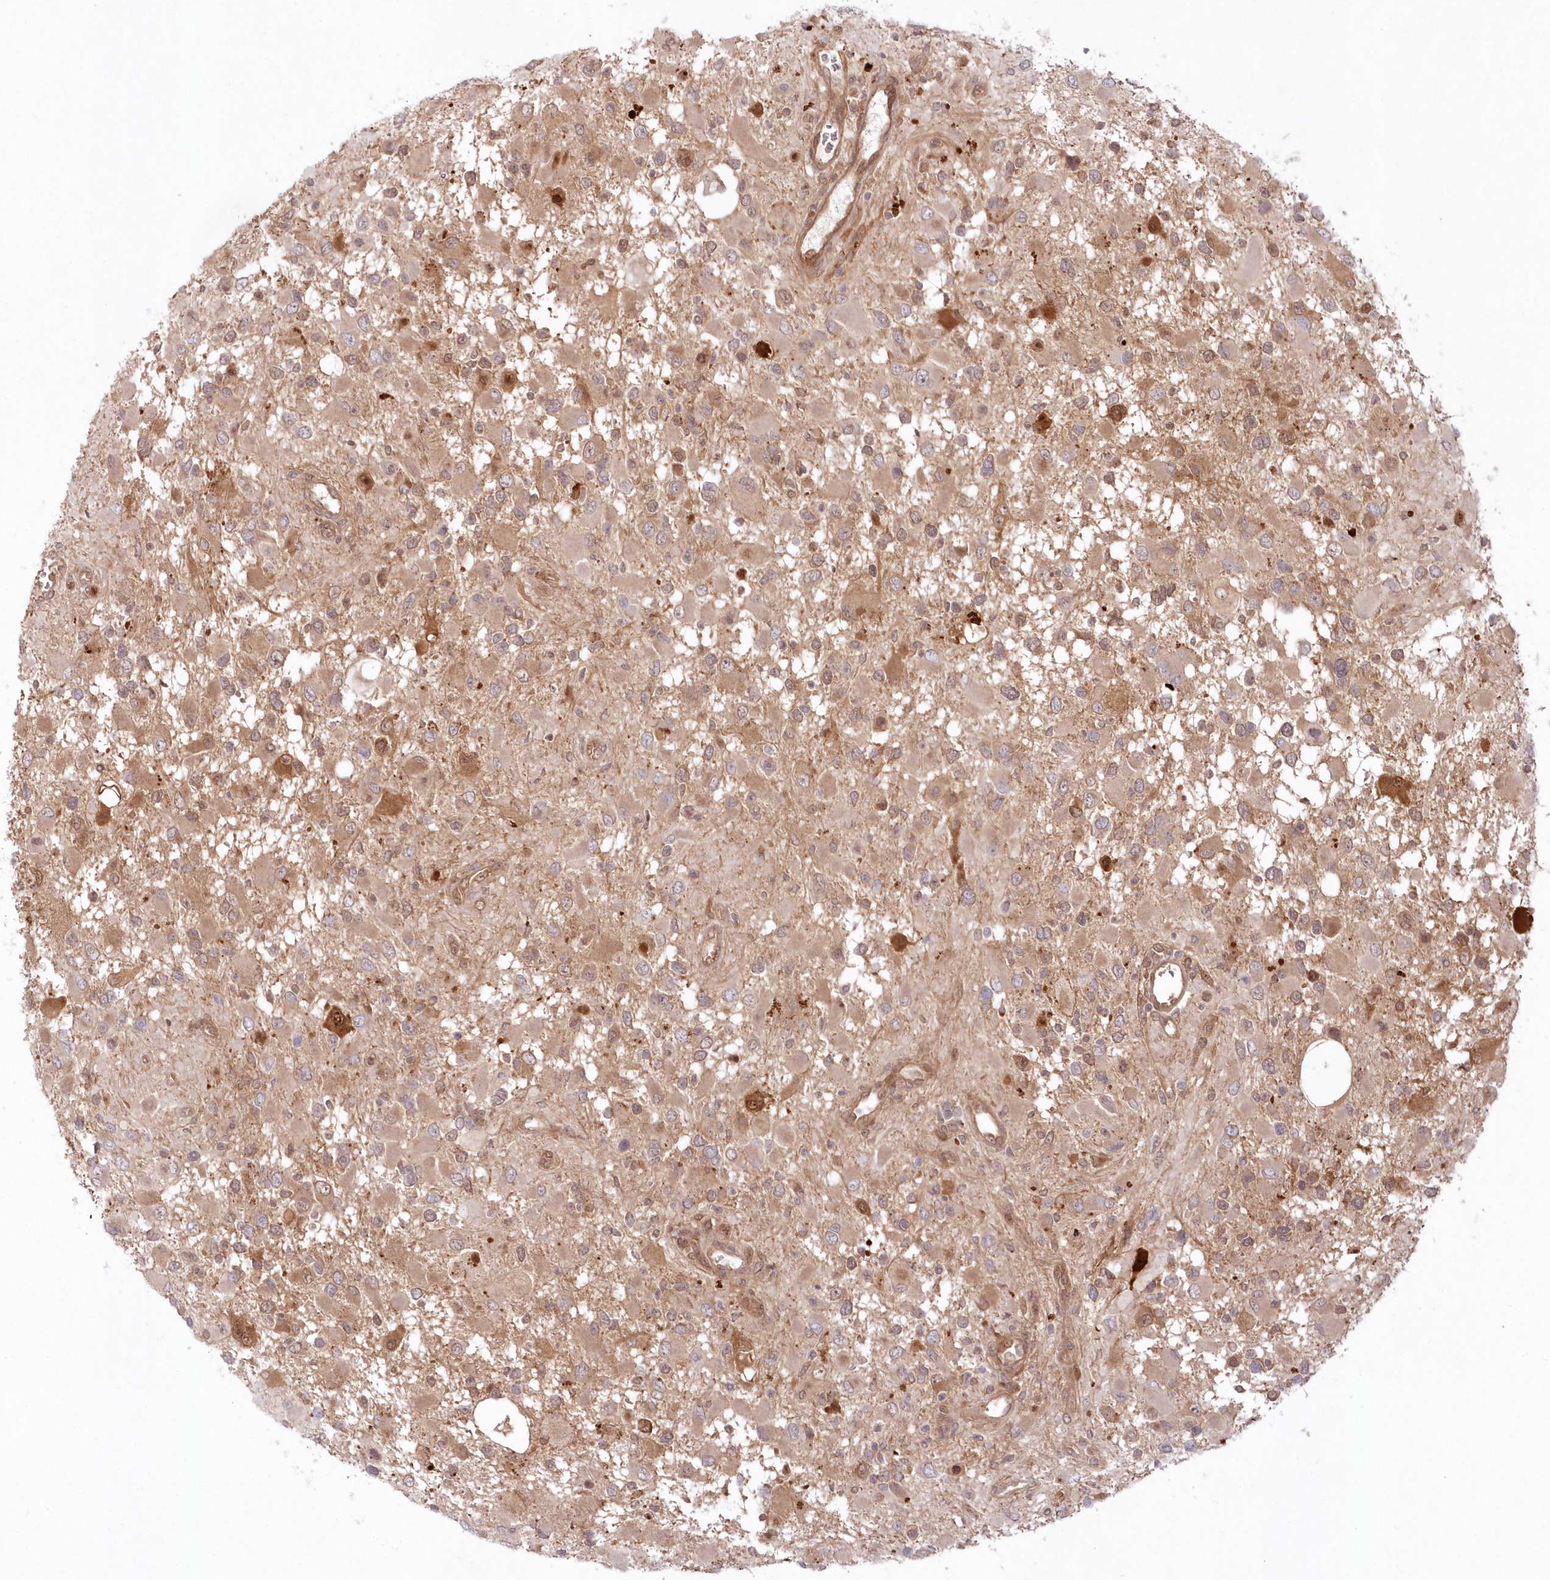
{"staining": {"intensity": "weak", "quantity": "25%-75%", "location": "cytoplasmic/membranous,nuclear"}, "tissue": "glioma", "cell_type": "Tumor cells", "image_type": "cancer", "snomed": [{"axis": "morphology", "description": "Glioma, malignant, High grade"}, {"axis": "topography", "description": "Brain"}], "caption": "Immunohistochemistry (IHC) image of human glioma stained for a protein (brown), which shows low levels of weak cytoplasmic/membranous and nuclear positivity in about 25%-75% of tumor cells.", "gene": "GBE1", "patient": {"sex": "male", "age": 53}}